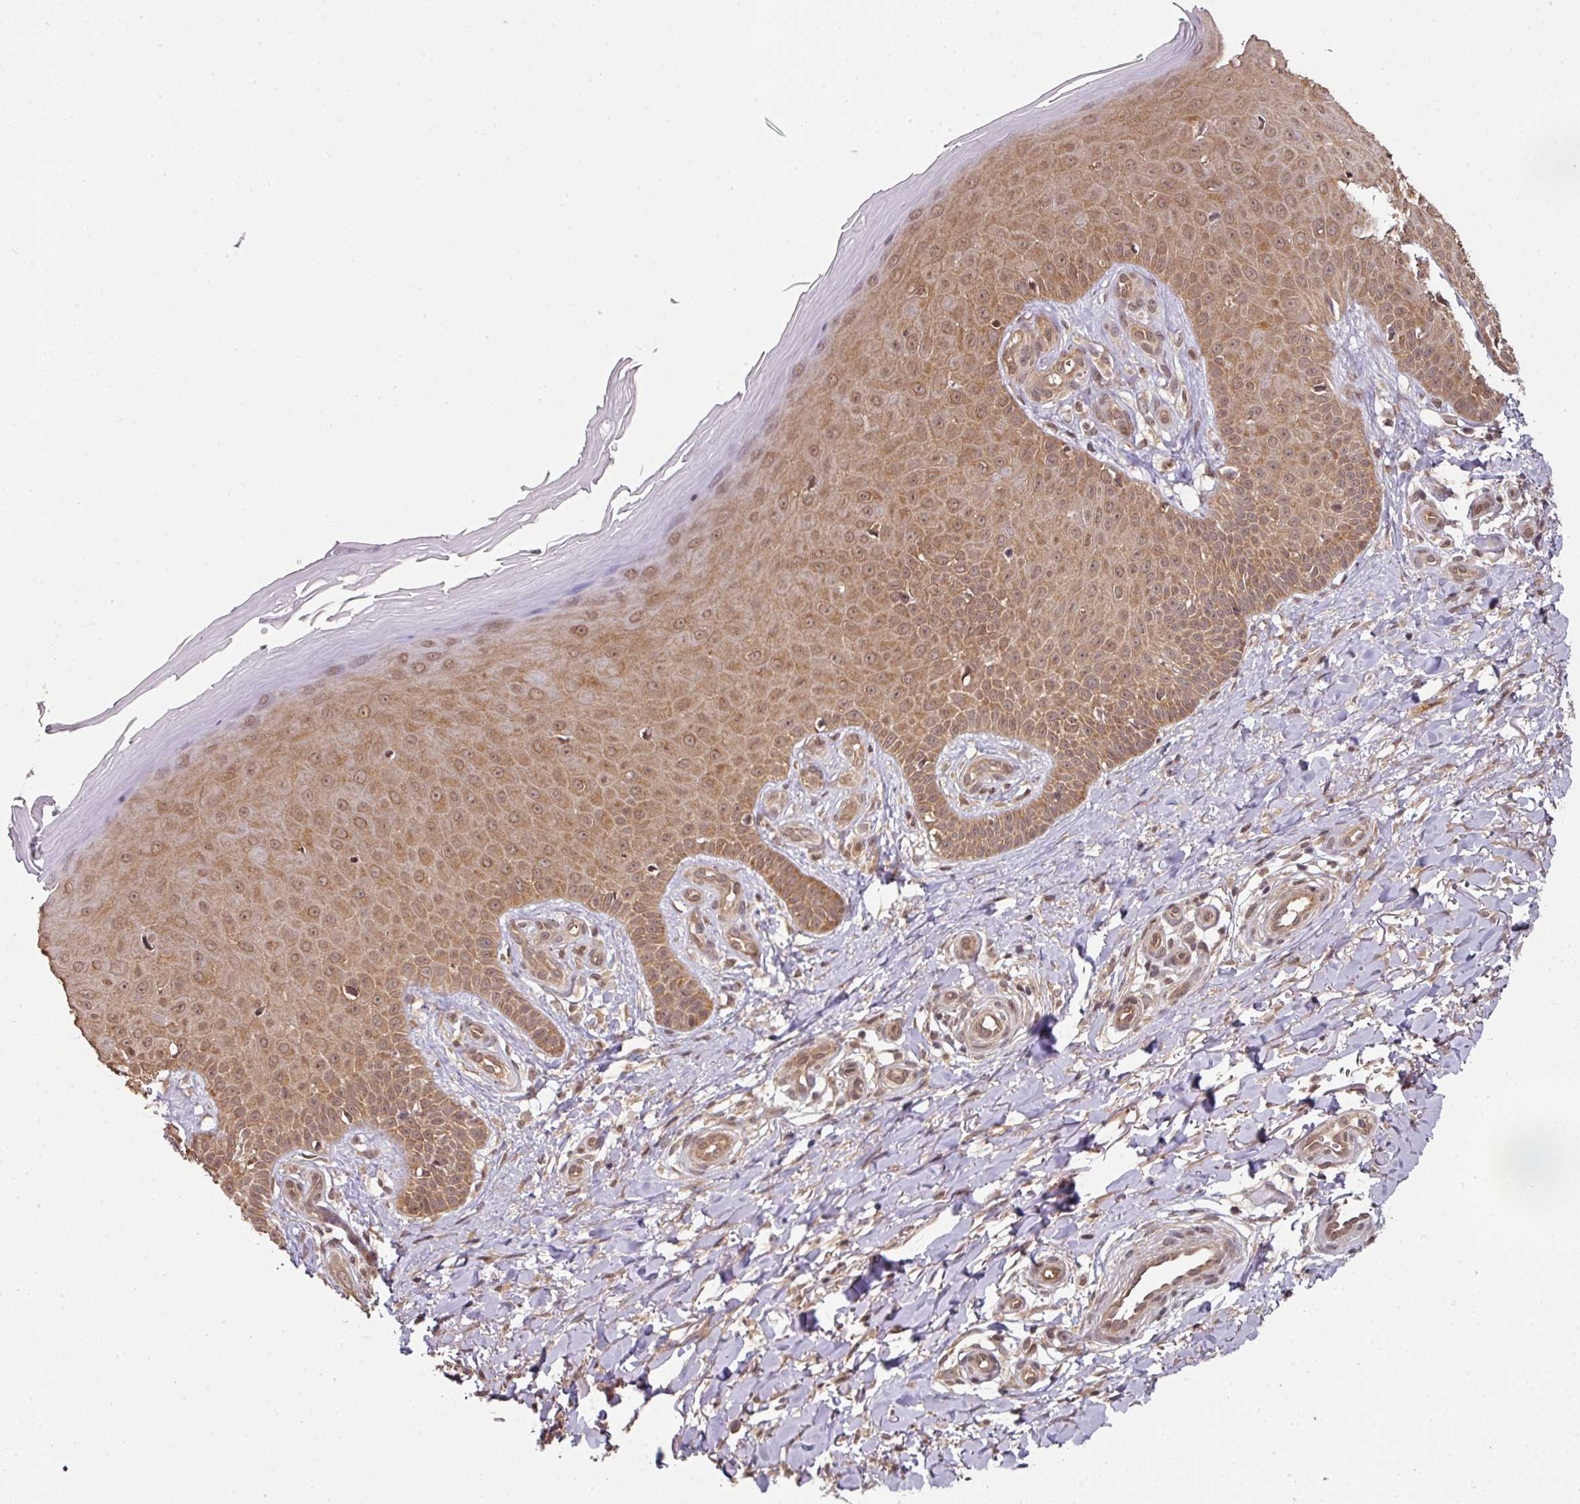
{"staining": {"intensity": "moderate", "quantity": ">75%", "location": "cytoplasmic/membranous"}, "tissue": "skin", "cell_type": "Fibroblasts", "image_type": "normal", "snomed": [{"axis": "morphology", "description": "Normal tissue, NOS"}, {"axis": "topography", "description": "Skin"}], "caption": "An IHC photomicrograph of benign tissue is shown. Protein staining in brown highlights moderate cytoplasmic/membranous positivity in skin within fibroblasts. (brown staining indicates protein expression, while blue staining denotes nuclei).", "gene": "ANKRD18A", "patient": {"sex": "male", "age": 81}}